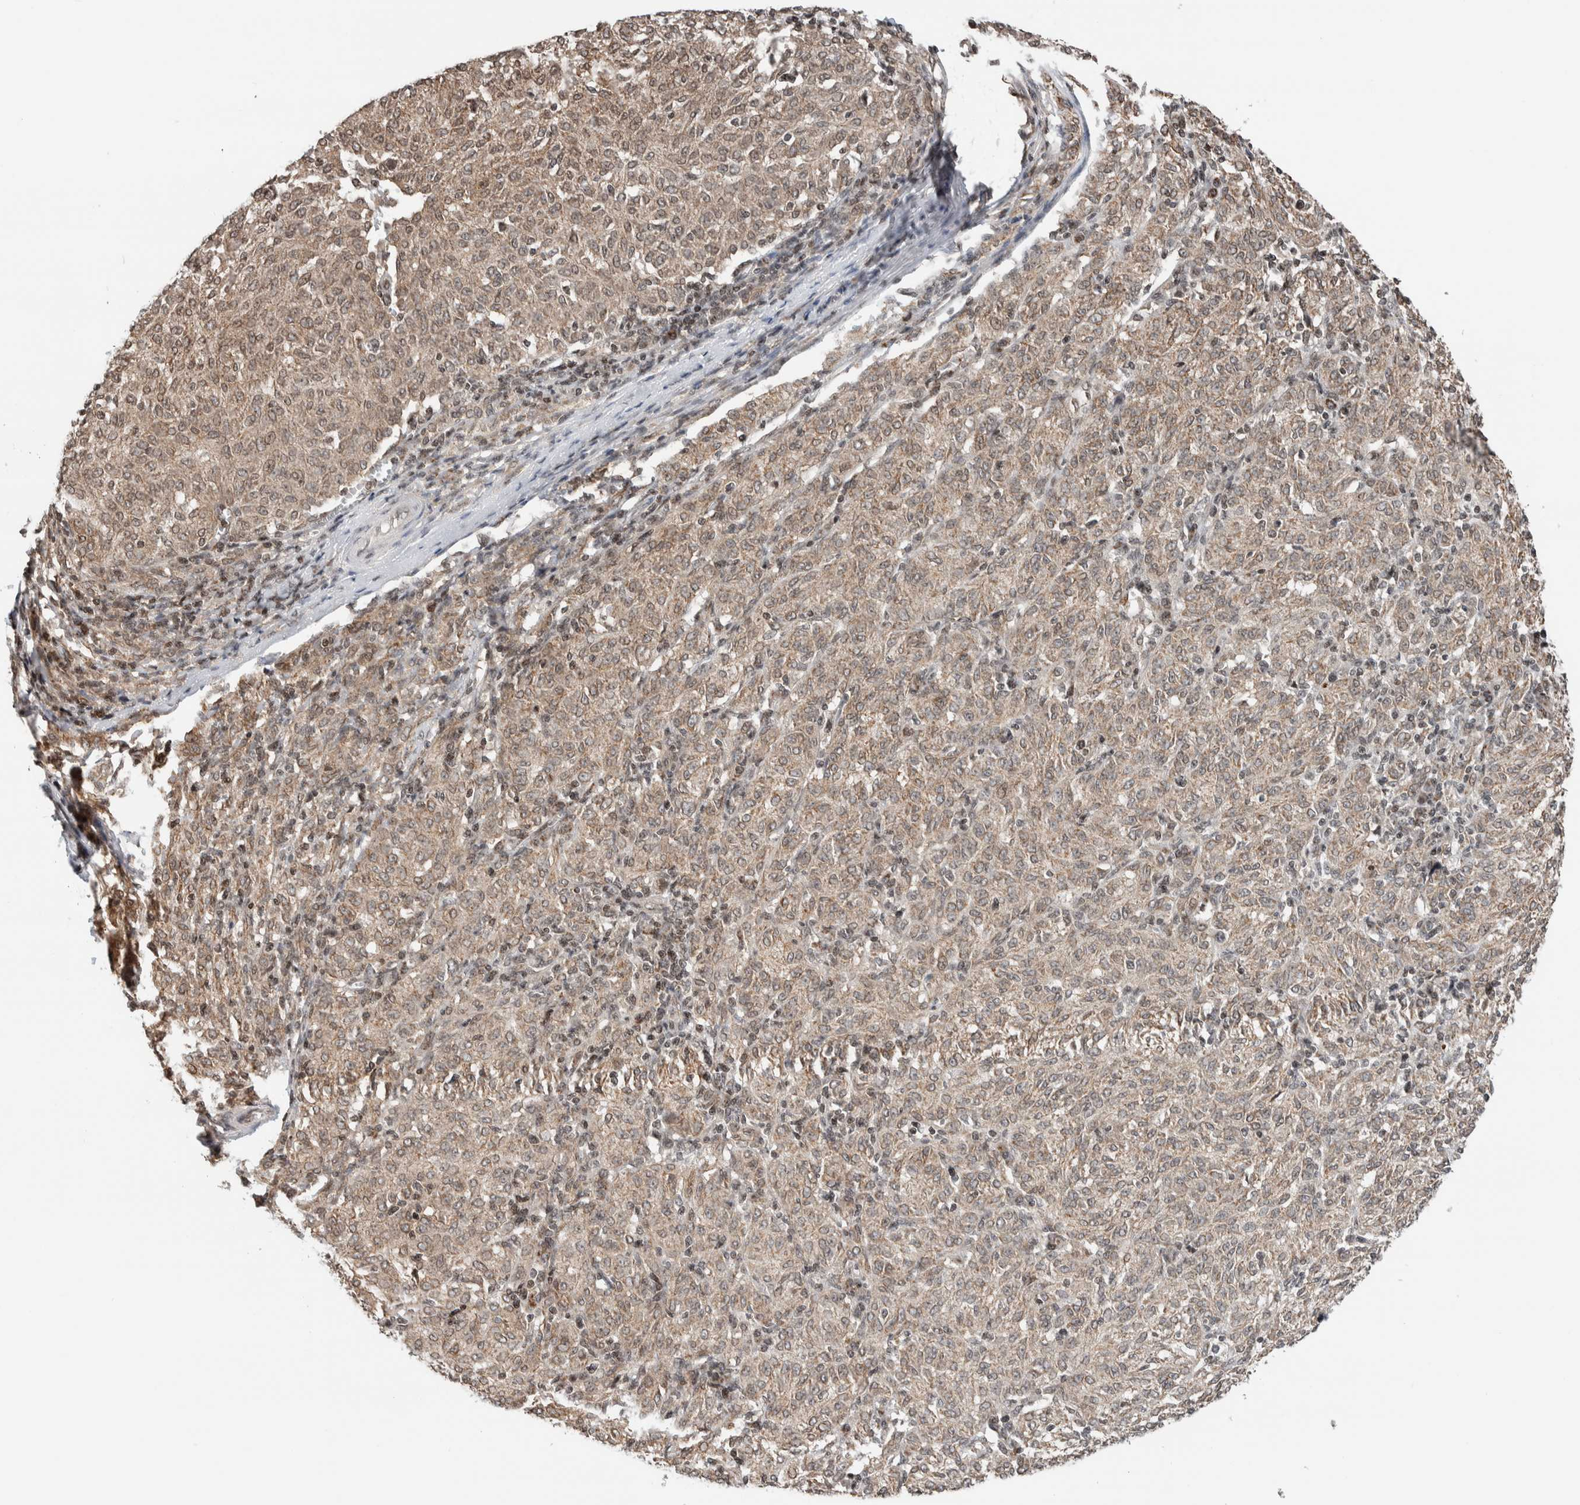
{"staining": {"intensity": "weak", "quantity": ">75%", "location": "cytoplasmic/membranous"}, "tissue": "melanoma", "cell_type": "Tumor cells", "image_type": "cancer", "snomed": [{"axis": "morphology", "description": "Malignant melanoma, NOS"}, {"axis": "topography", "description": "Skin"}], "caption": "Immunohistochemistry (IHC) histopathology image of malignant melanoma stained for a protein (brown), which reveals low levels of weak cytoplasmic/membranous staining in approximately >75% of tumor cells.", "gene": "NPLOC4", "patient": {"sex": "female", "age": 72}}